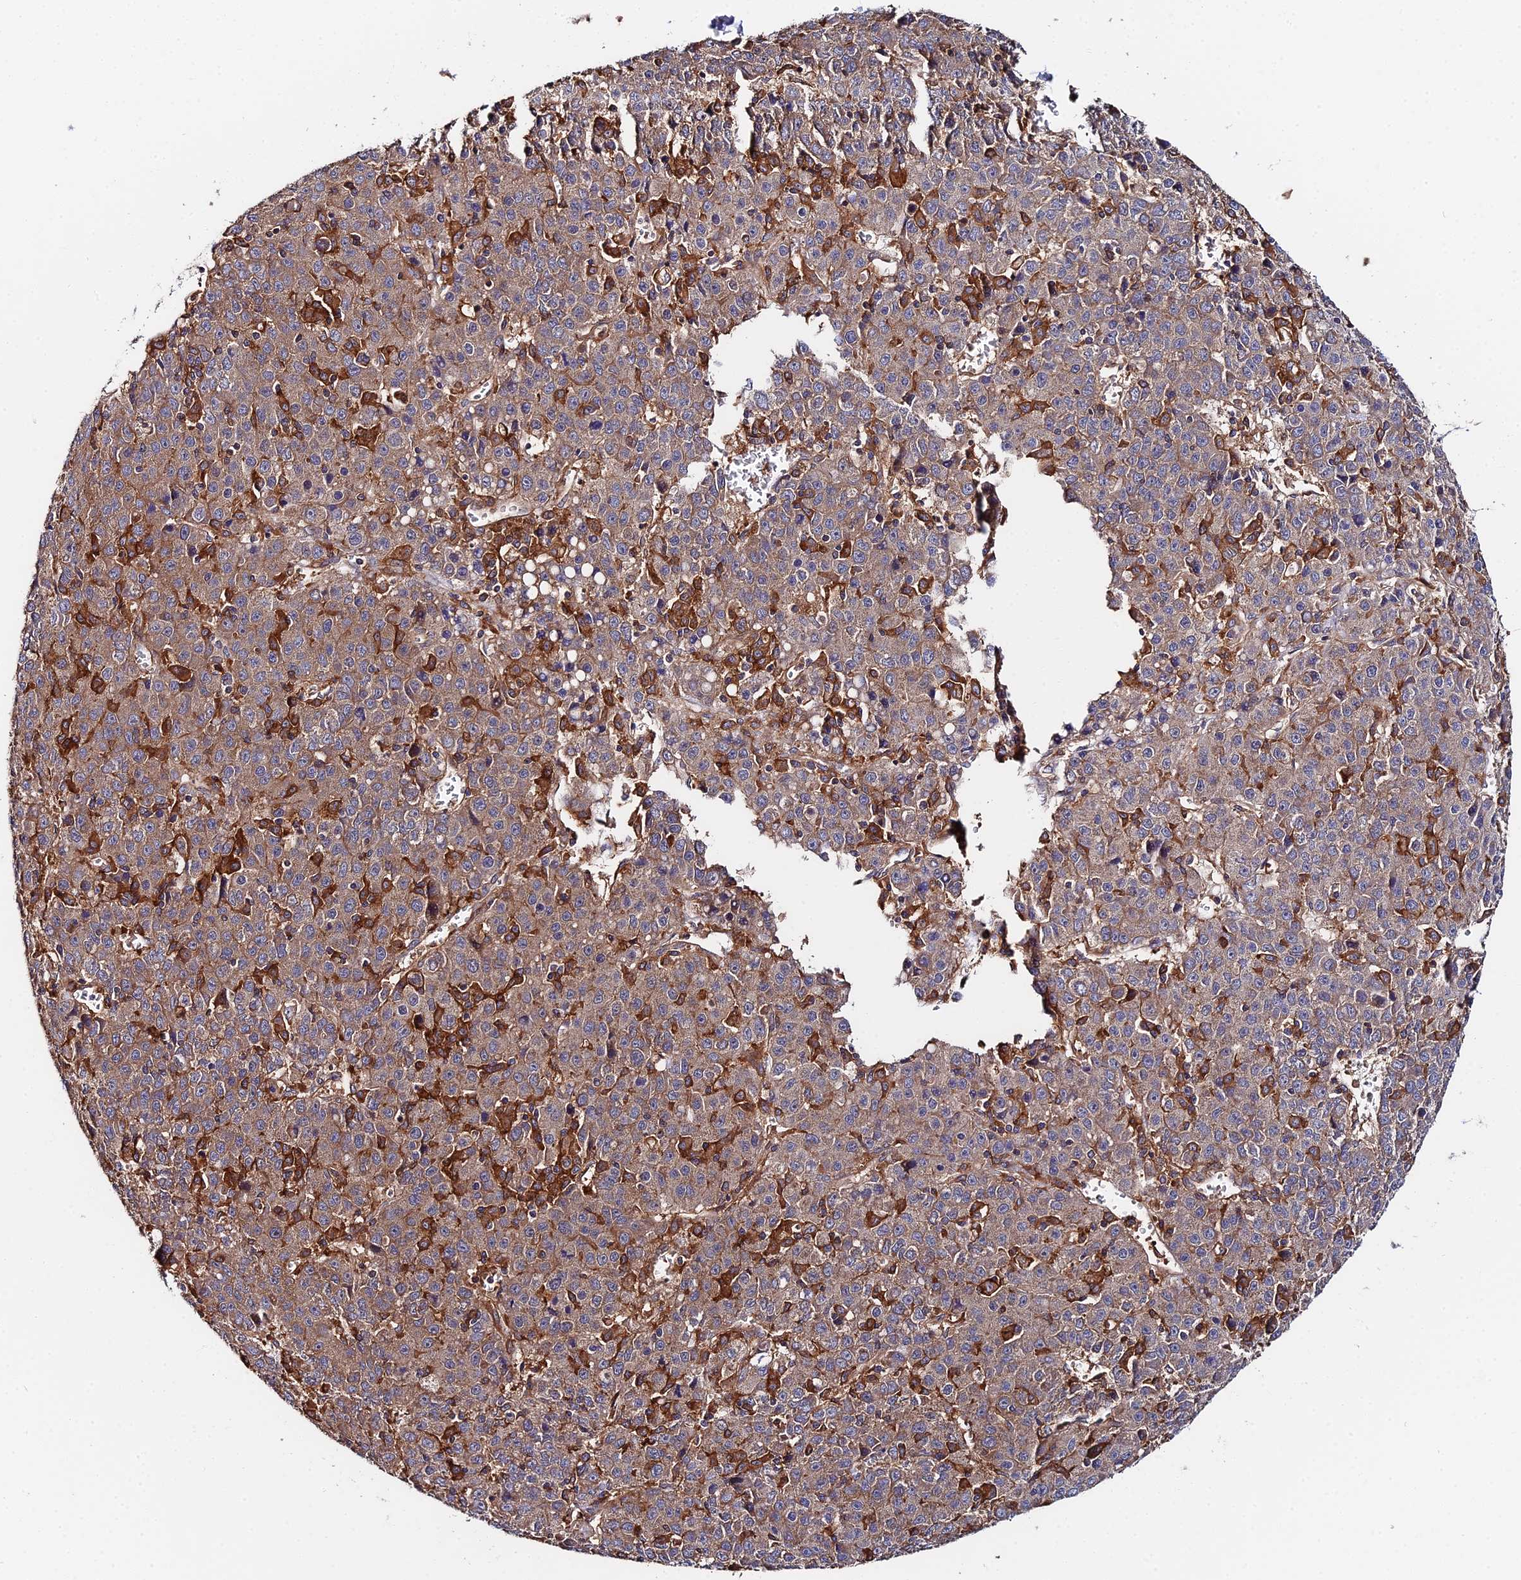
{"staining": {"intensity": "moderate", "quantity": ">75%", "location": "cytoplasmic/membranous"}, "tissue": "liver cancer", "cell_type": "Tumor cells", "image_type": "cancer", "snomed": [{"axis": "morphology", "description": "Carcinoma, Hepatocellular, NOS"}, {"axis": "topography", "description": "Liver"}], "caption": "Human liver cancer (hepatocellular carcinoma) stained with a protein marker displays moderate staining in tumor cells.", "gene": "GNG5B", "patient": {"sex": "female", "age": 53}}